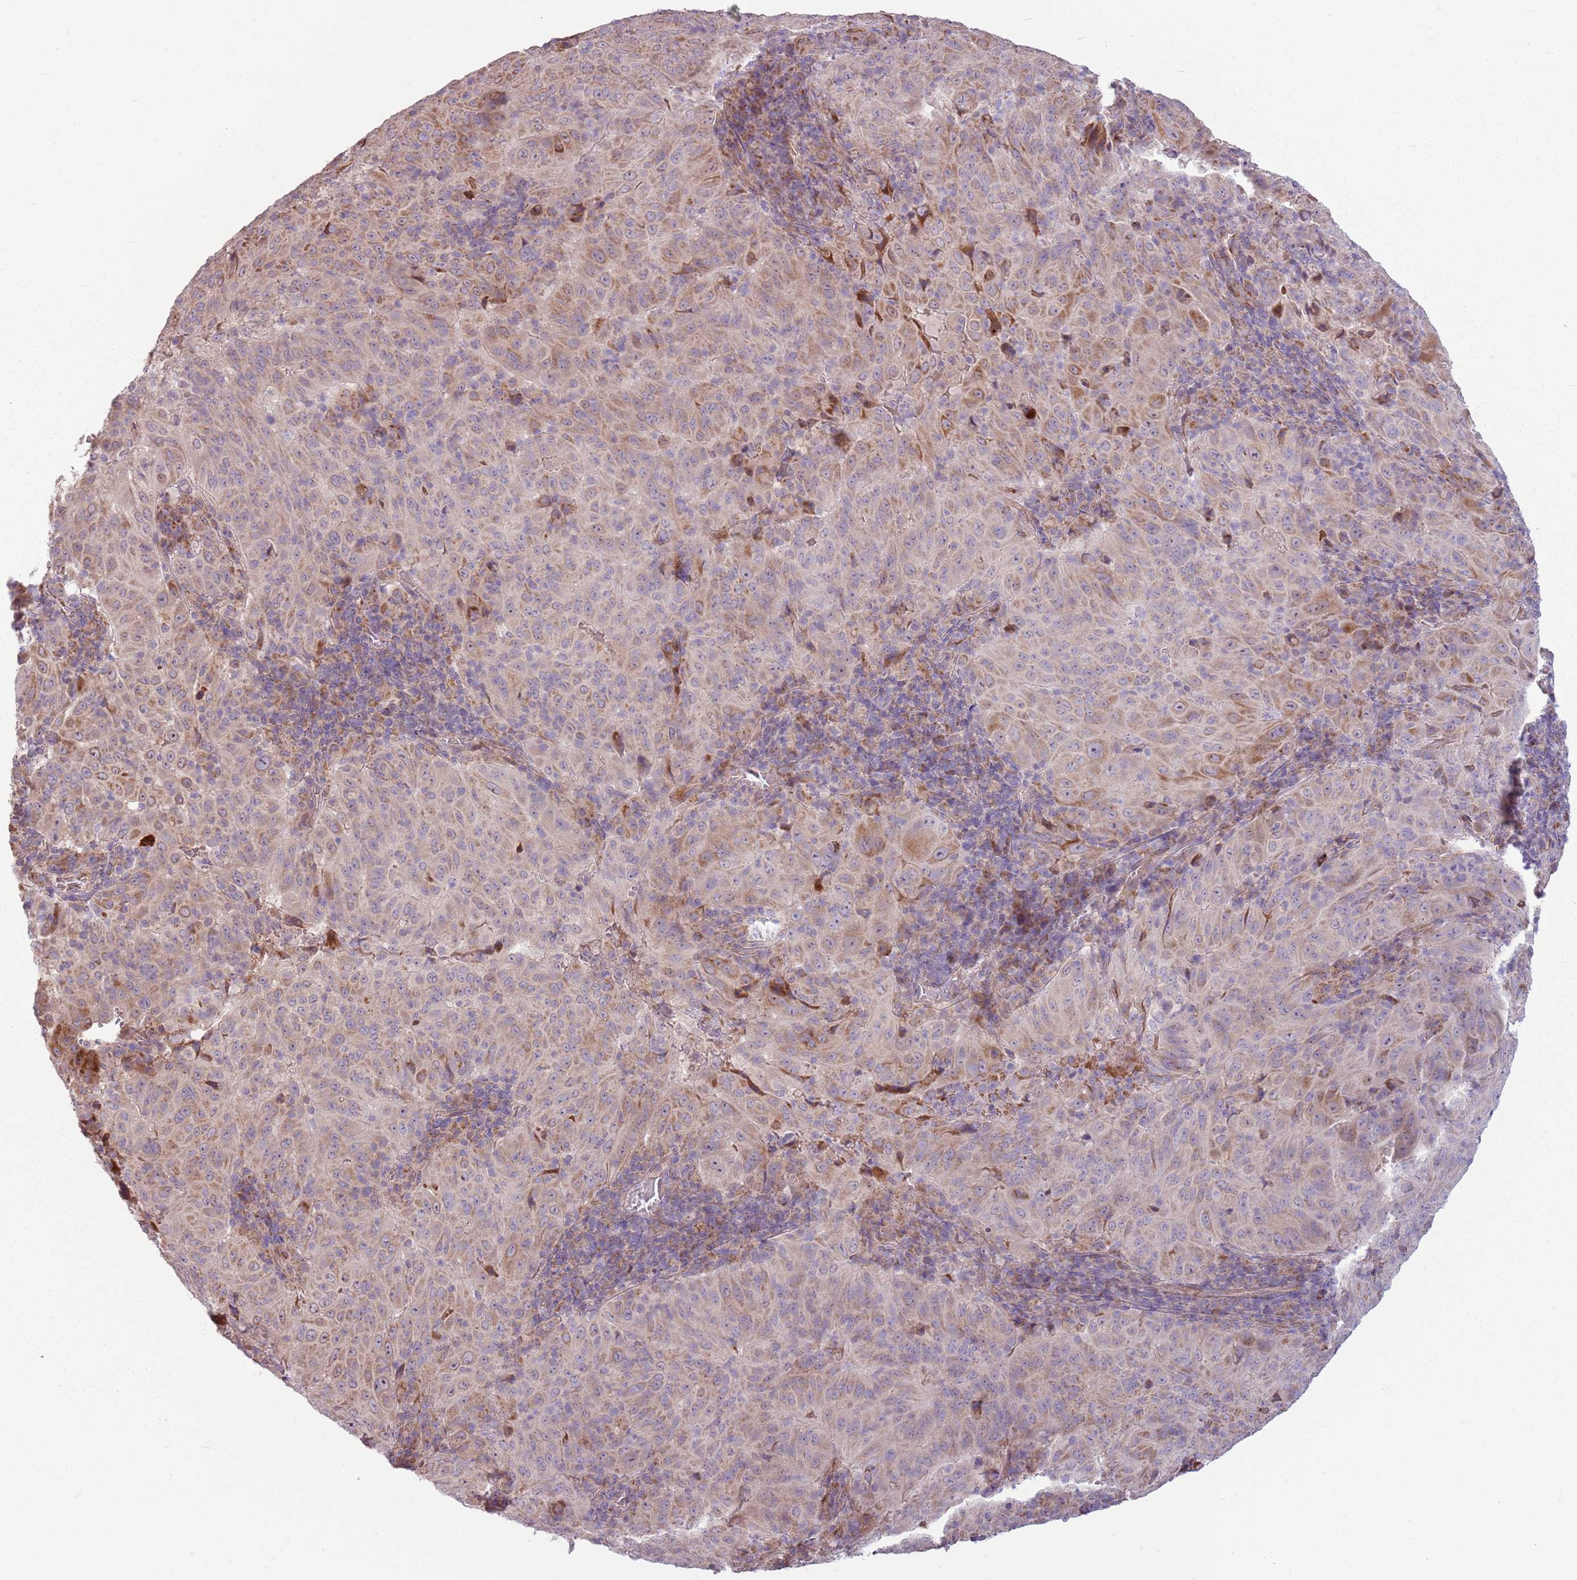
{"staining": {"intensity": "moderate", "quantity": ">75%", "location": "cytoplasmic/membranous"}, "tissue": "pancreatic cancer", "cell_type": "Tumor cells", "image_type": "cancer", "snomed": [{"axis": "morphology", "description": "Adenocarcinoma, NOS"}, {"axis": "topography", "description": "Pancreas"}], "caption": "A histopathology image of human adenocarcinoma (pancreatic) stained for a protein reveals moderate cytoplasmic/membranous brown staining in tumor cells.", "gene": "ZNF530", "patient": {"sex": "male", "age": 63}}